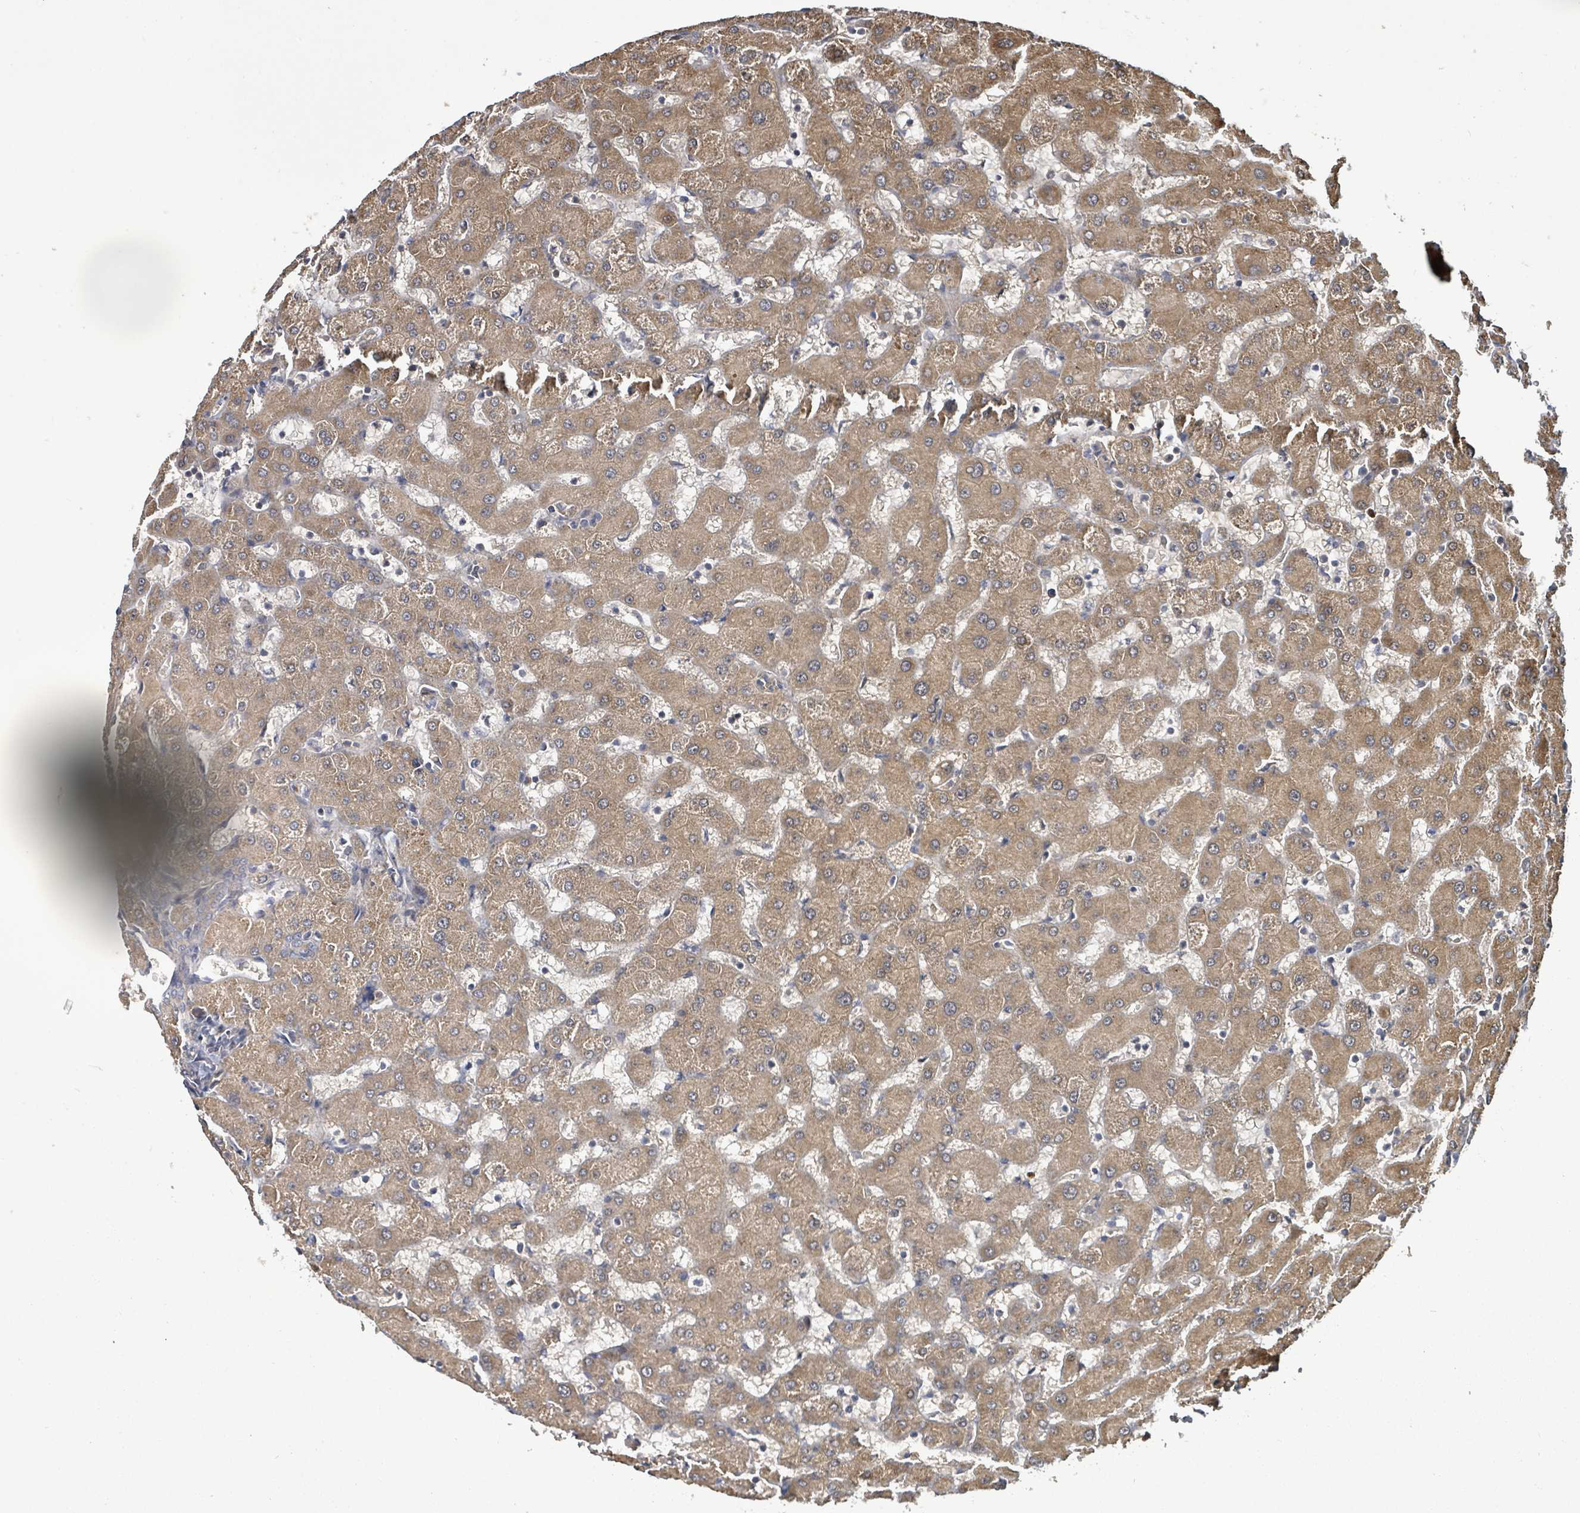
{"staining": {"intensity": "negative", "quantity": "none", "location": "none"}, "tissue": "liver", "cell_type": "Cholangiocytes", "image_type": "normal", "snomed": [{"axis": "morphology", "description": "Normal tissue, NOS"}, {"axis": "topography", "description": "Liver"}], "caption": "A histopathology image of human liver is negative for staining in cholangiocytes. (Stains: DAB (3,3'-diaminobenzidine) immunohistochemistry (IHC) with hematoxylin counter stain, Microscopy: brightfield microscopy at high magnification).", "gene": "KBTBD11", "patient": {"sex": "female", "age": 63}}